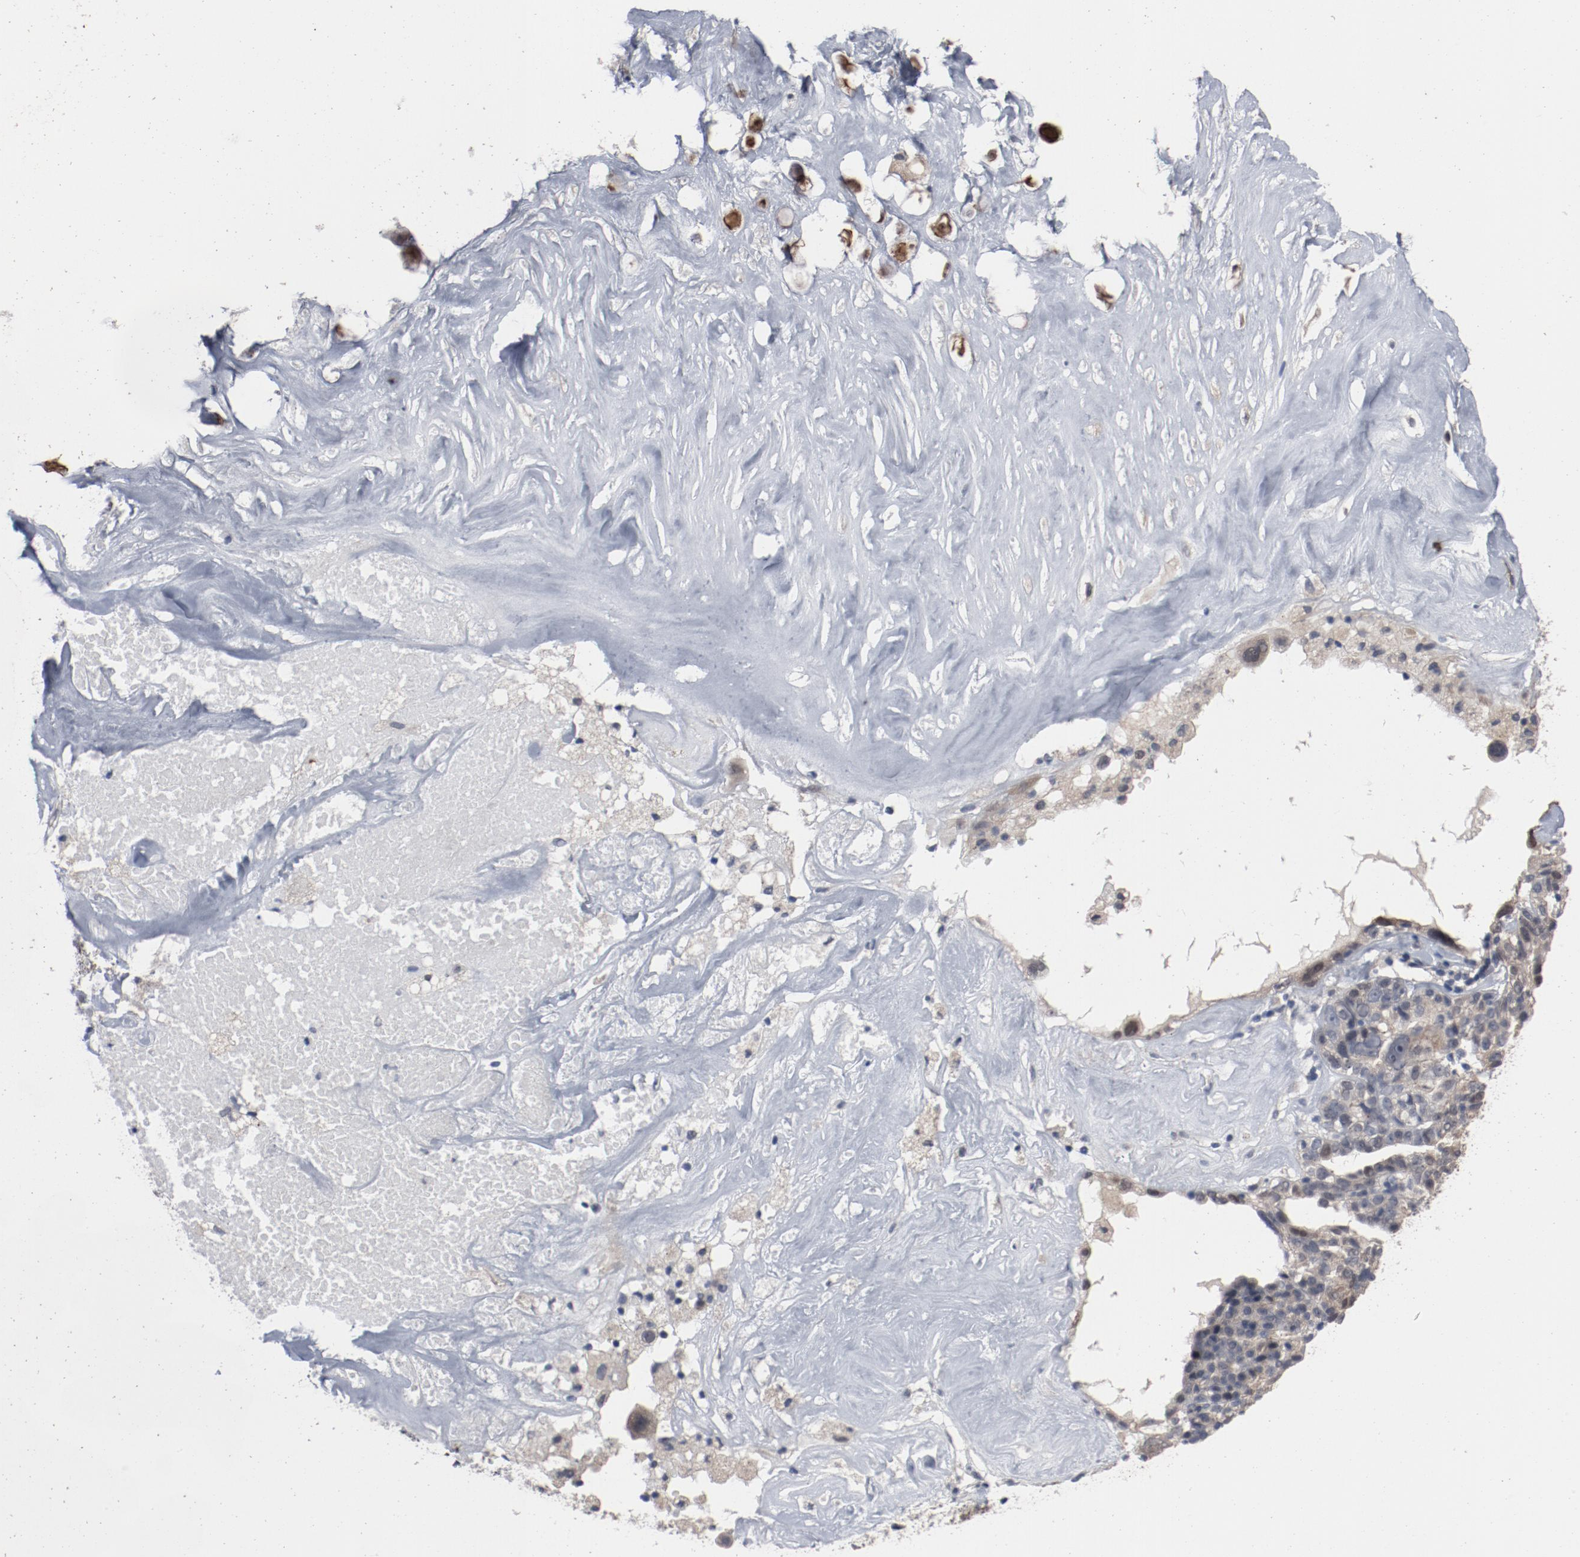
{"staining": {"intensity": "weak", "quantity": ">75%", "location": "cytoplasmic/membranous"}, "tissue": "ovarian cancer", "cell_type": "Tumor cells", "image_type": "cancer", "snomed": [{"axis": "morphology", "description": "Cystadenocarcinoma, serous, NOS"}, {"axis": "topography", "description": "Ovary"}], "caption": "Immunohistochemical staining of human serous cystadenocarcinoma (ovarian) shows low levels of weak cytoplasmic/membranous protein expression in about >75% of tumor cells. (DAB (3,3'-diaminobenzidine) IHC, brown staining for protein, blue staining for nuclei).", "gene": "DNAL4", "patient": {"sex": "female", "age": 66}}